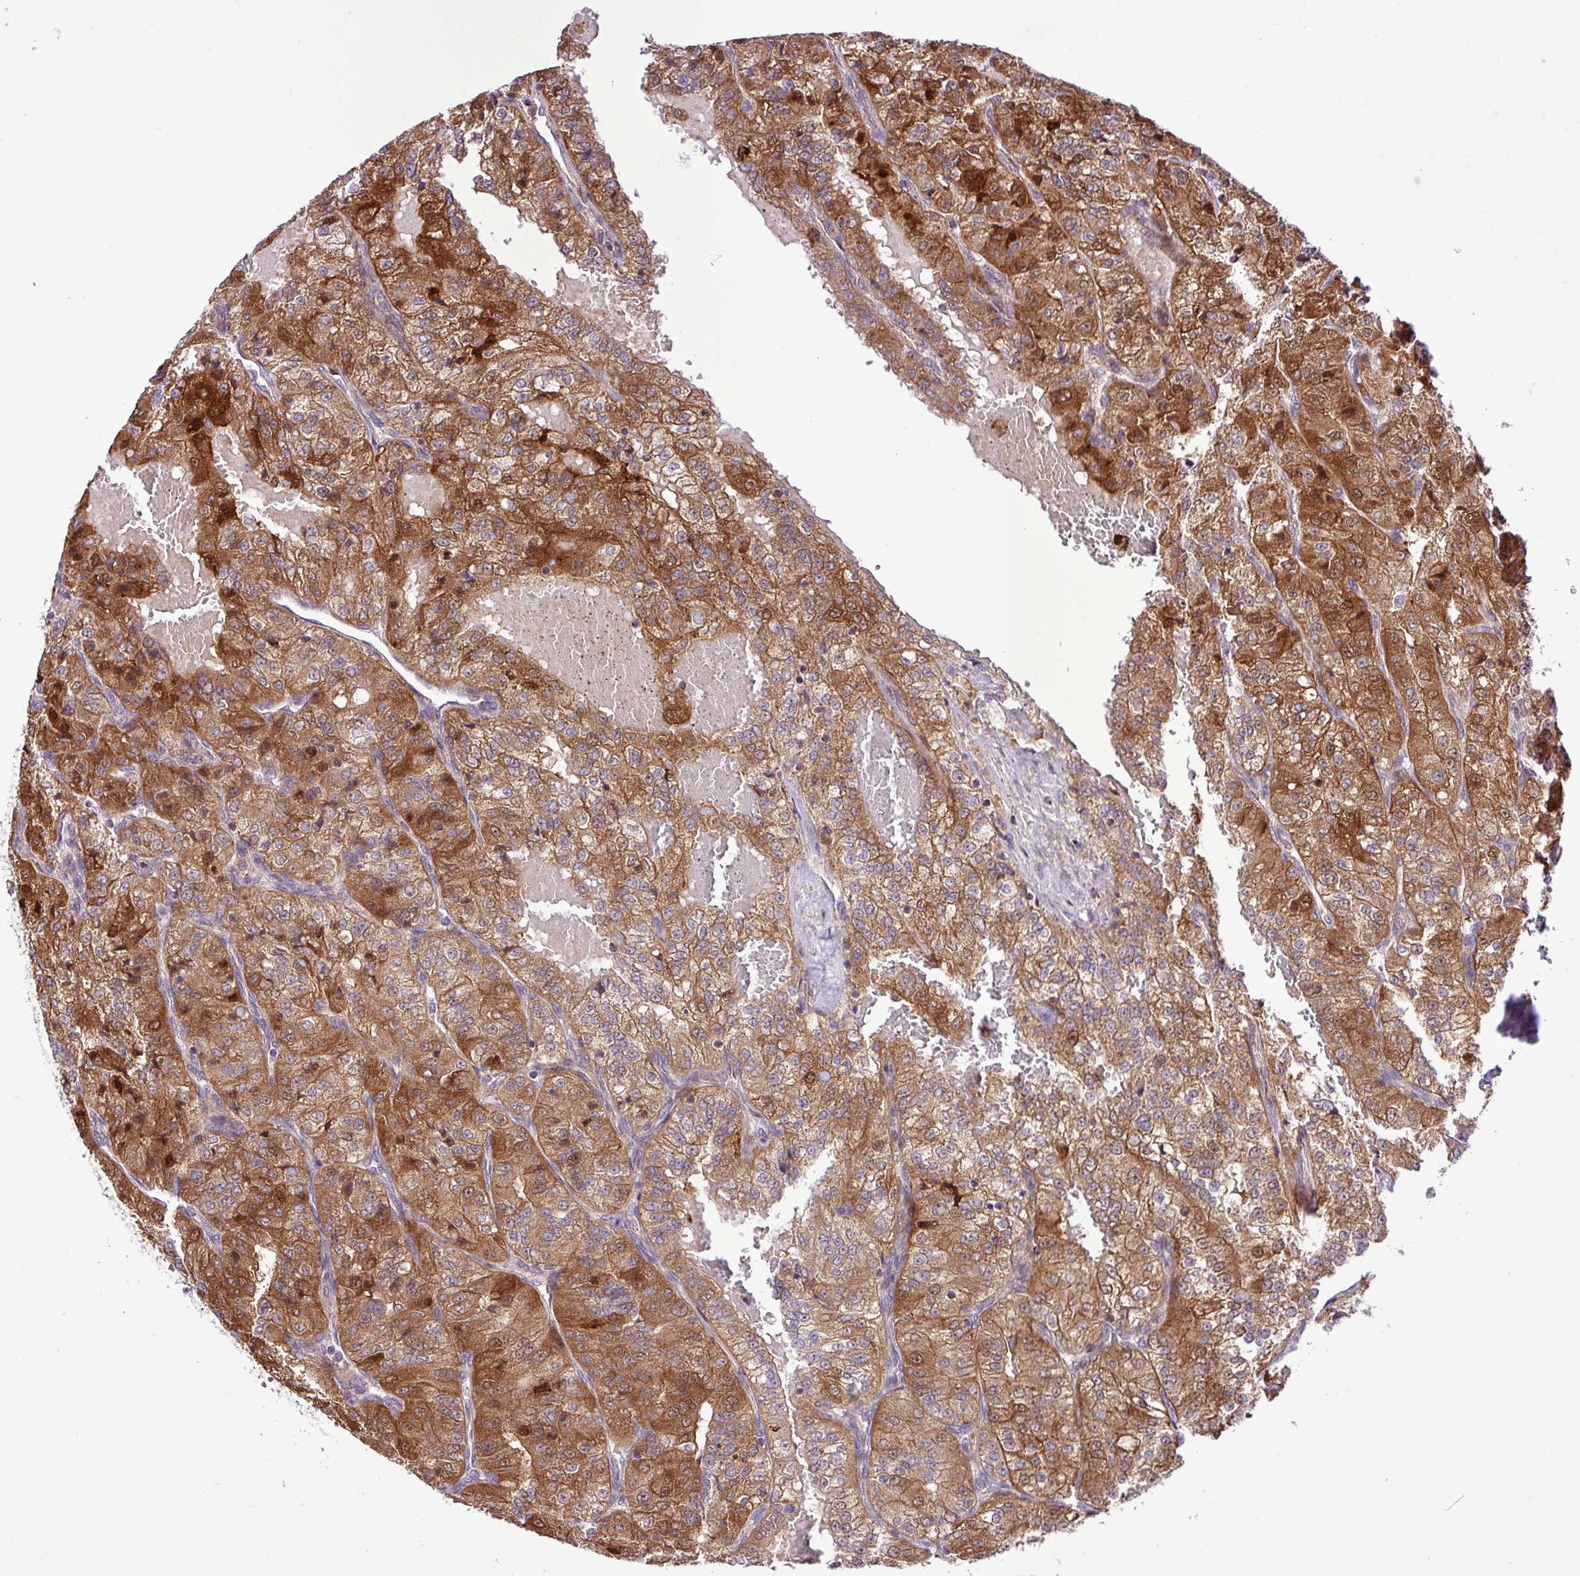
{"staining": {"intensity": "strong", "quantity": ">75%", "location": "cytoplasmic/membranous,nuclear"}, "tissue": "renal cancer", "cell_type": "Tumor cells", "image_type": "cancer", "snomed": [{"axis": "morphology", "description": "Adenocarcinoma, NOS"}, {"axis": "topography", "description": "Kidney"}], "caption": "Immunohistochemical staining of renal cancer (adenocarcinoma) shows strong cytoplasmic/membranous and nuclear protein staining in approximately >75% of tumor cells.", "gene": "B3GNT9", "patient": {"sex": "female", "age": 63}}